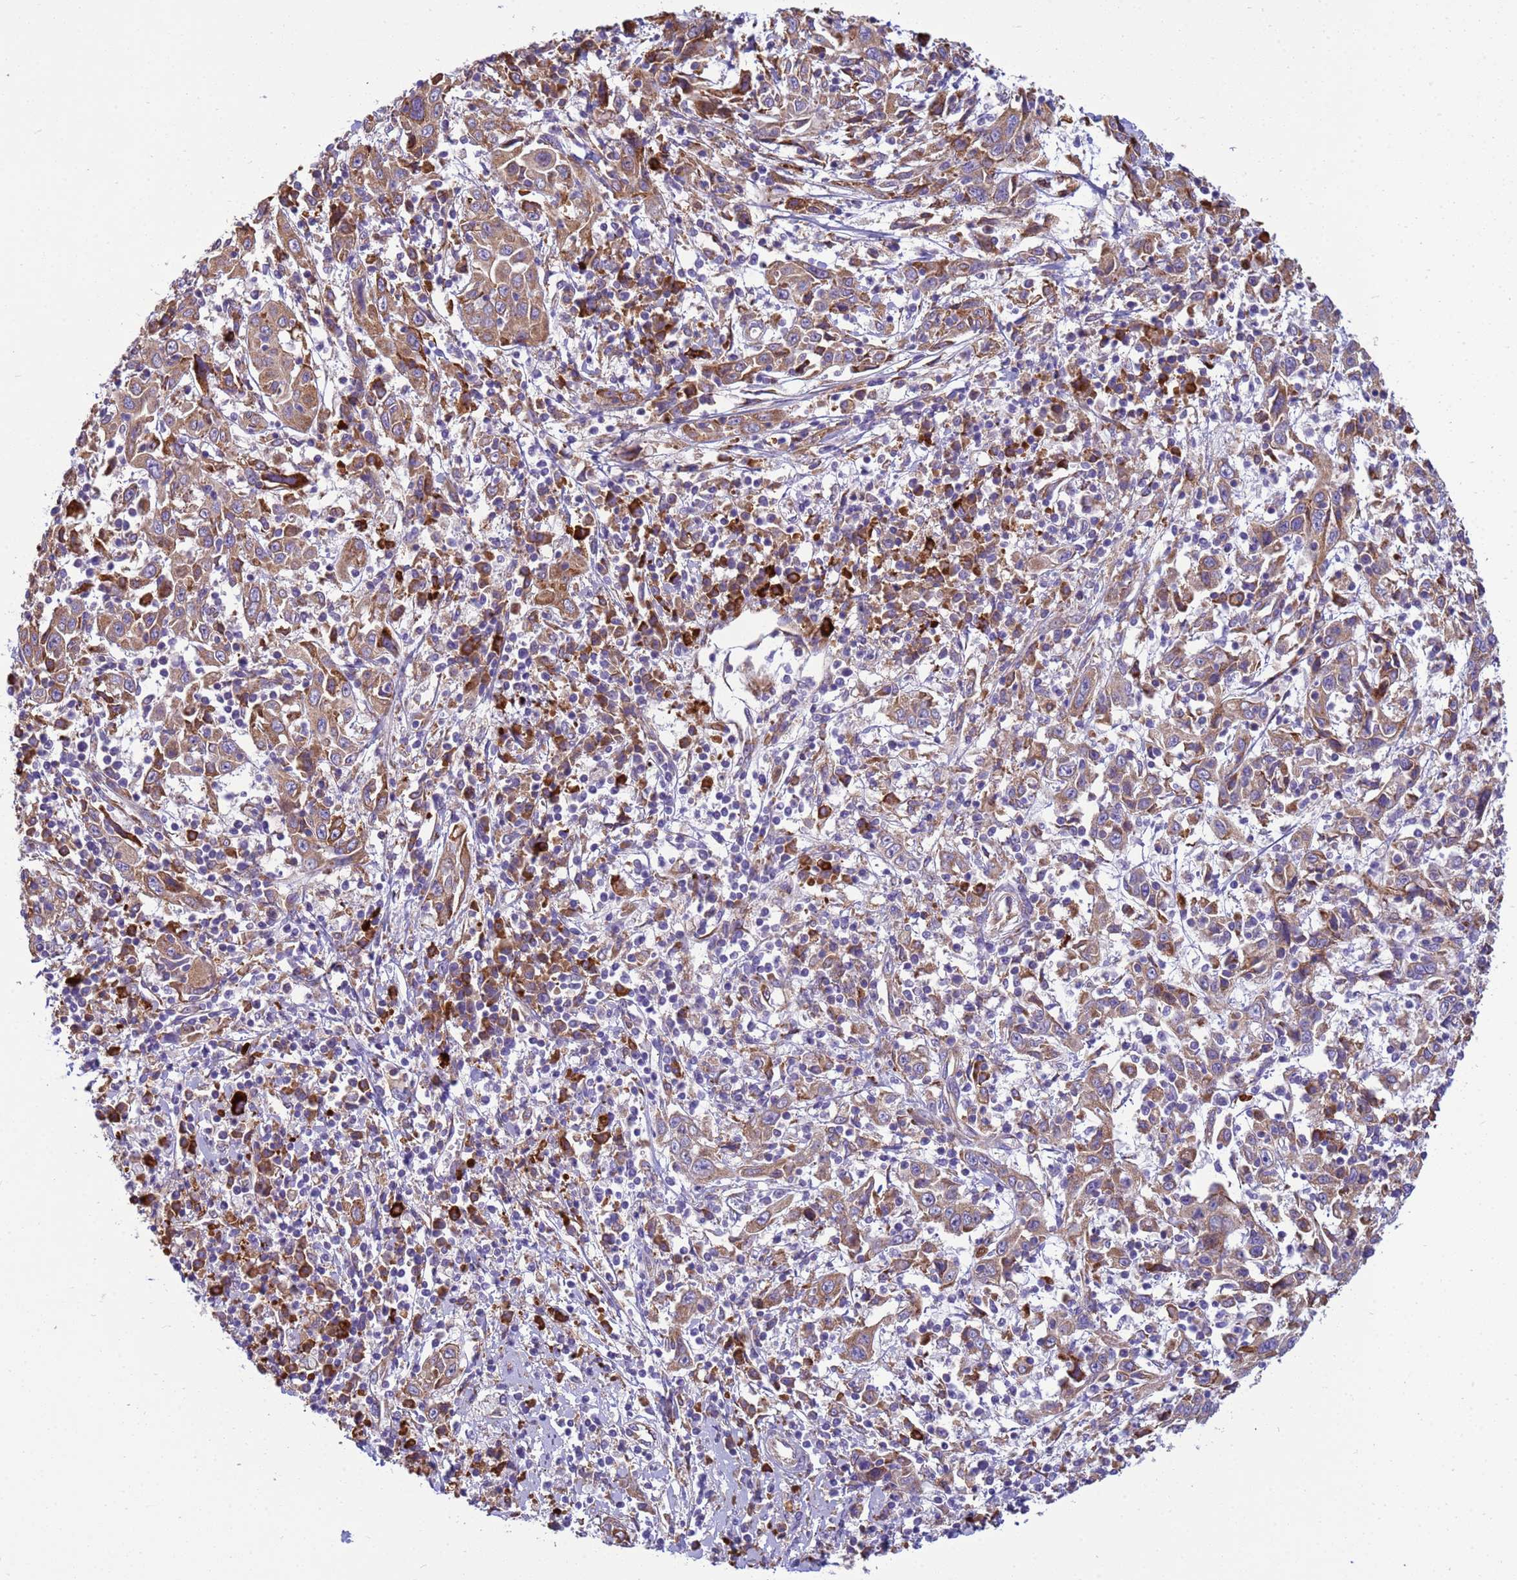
{"staining": {"intensity": "moderate", "quantity": ">75%", "location": "cytoplasmic/membranous"}, "tissue": "cervical cancer", "cell_type": "Tumor cells", "image_type": "cancer", "snomed": [{"axis": "morphology", "description": "Squamous cell carcinoma, NOS"}, {"axis": "topography", "description": "Cervix"}], "caption": "Cervical cancer (squamous cell carcinoma) stained with immunohistochemistry reveals moderate cytoplasmic/membranous positivity in approximately >75% of tumor cells. The staining was performed using DAB (3,3'-diaminobenzidine) to visualize the protein expression in brown, while the nuclei were stained in blue with hematoxylin (Magnification: 20x).", "gene": "THAP5", "patient": {"sex": "female", "age": 46}}